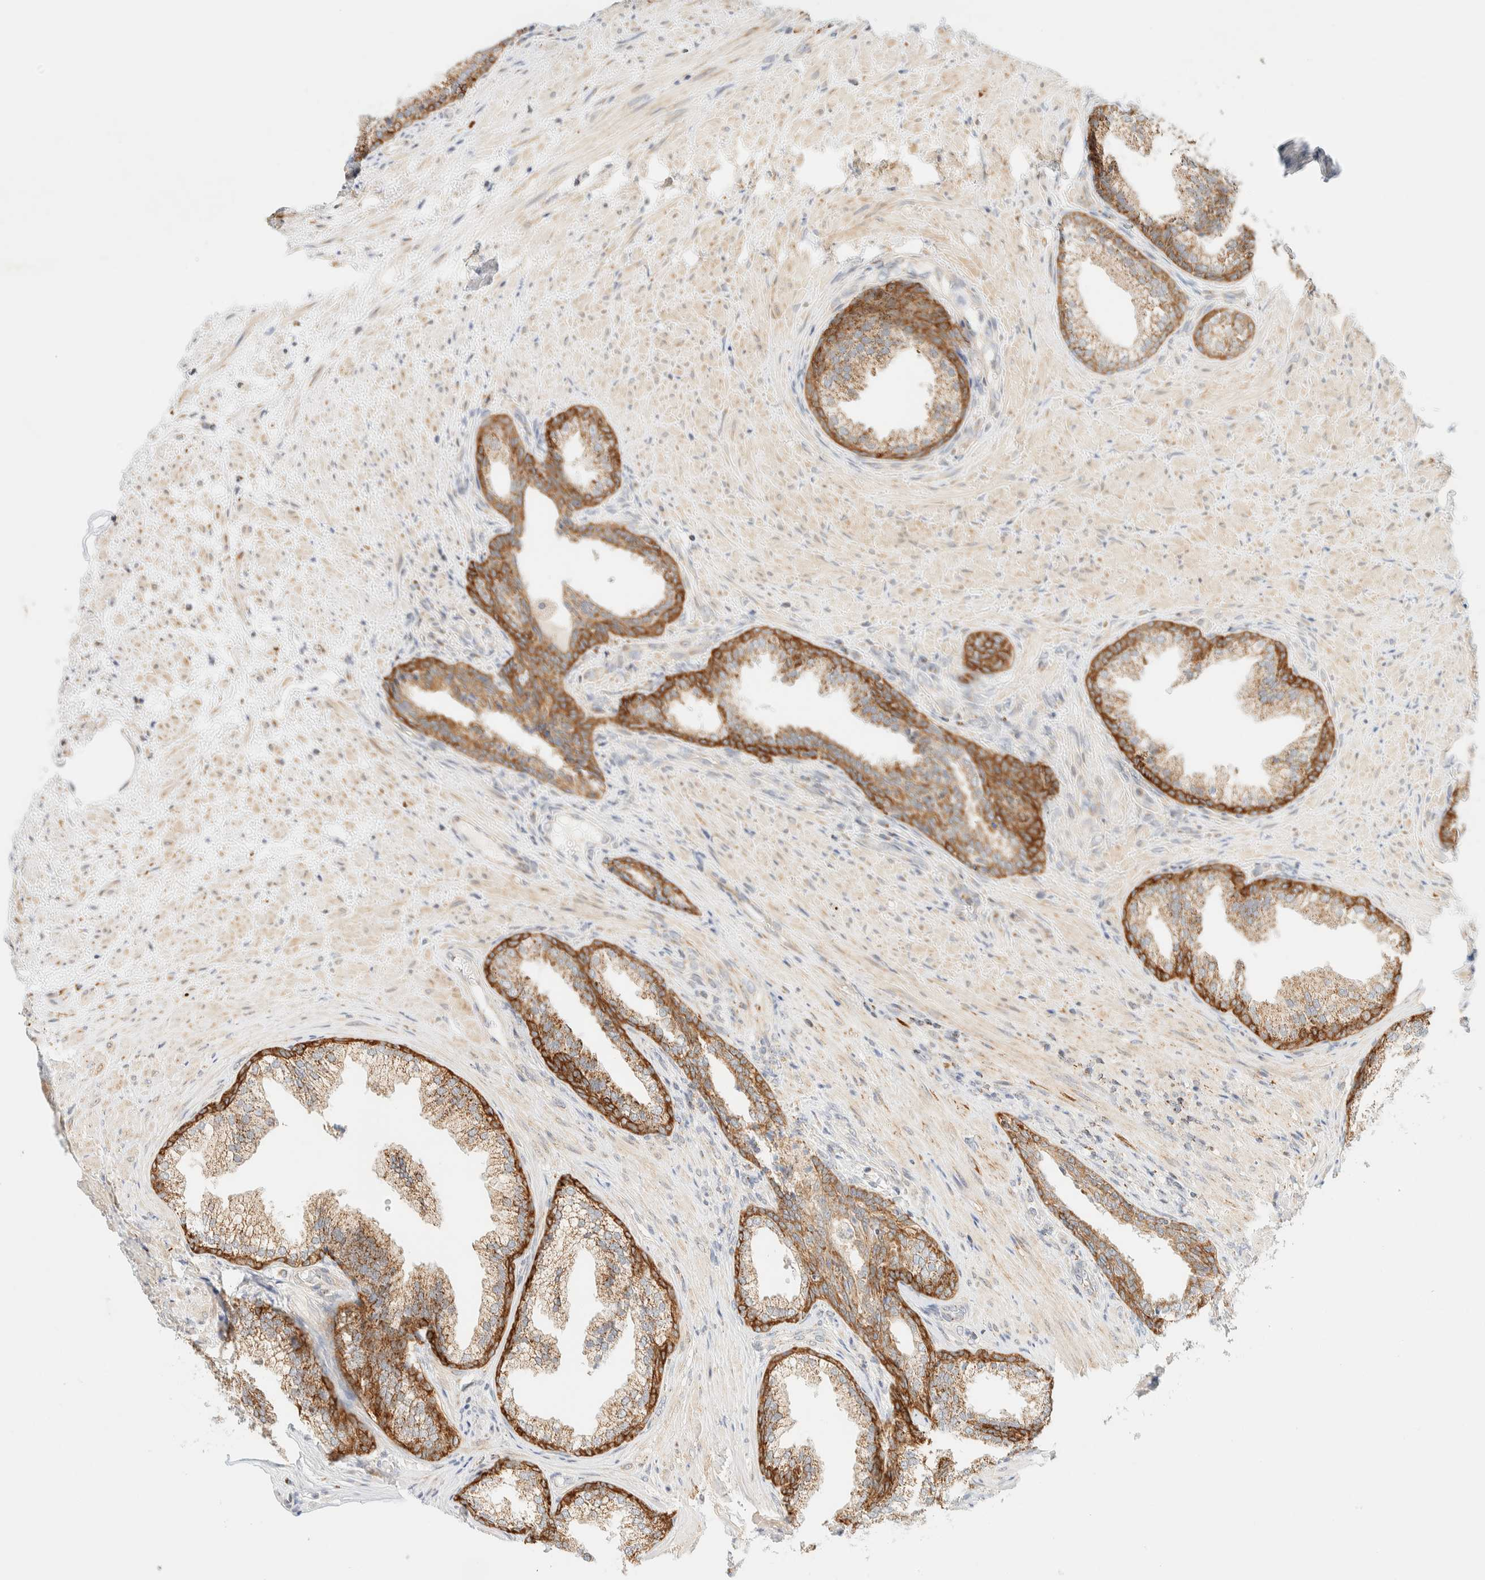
{"staining": {"intensity": "moderate", "quantity": ">75%", "location": "cytoplasmic/membranous"}, "tissue": "prostate", "cell_type": "Glandular cells", "image_type": "normal", "snomed": [{"axis": "morphology", "description": "Normal tissue, NOS"}, {"axis": "topography", "description": "Prostate"}], "caption": "About >75% of glandular cells in benign human prostate exhibit moderate cytoplasmic/membranous protein staining as visualized by brown immunohistochemical staining.", "gene": "PPM1K", "patient": {"sex": "male", "age": 76}}